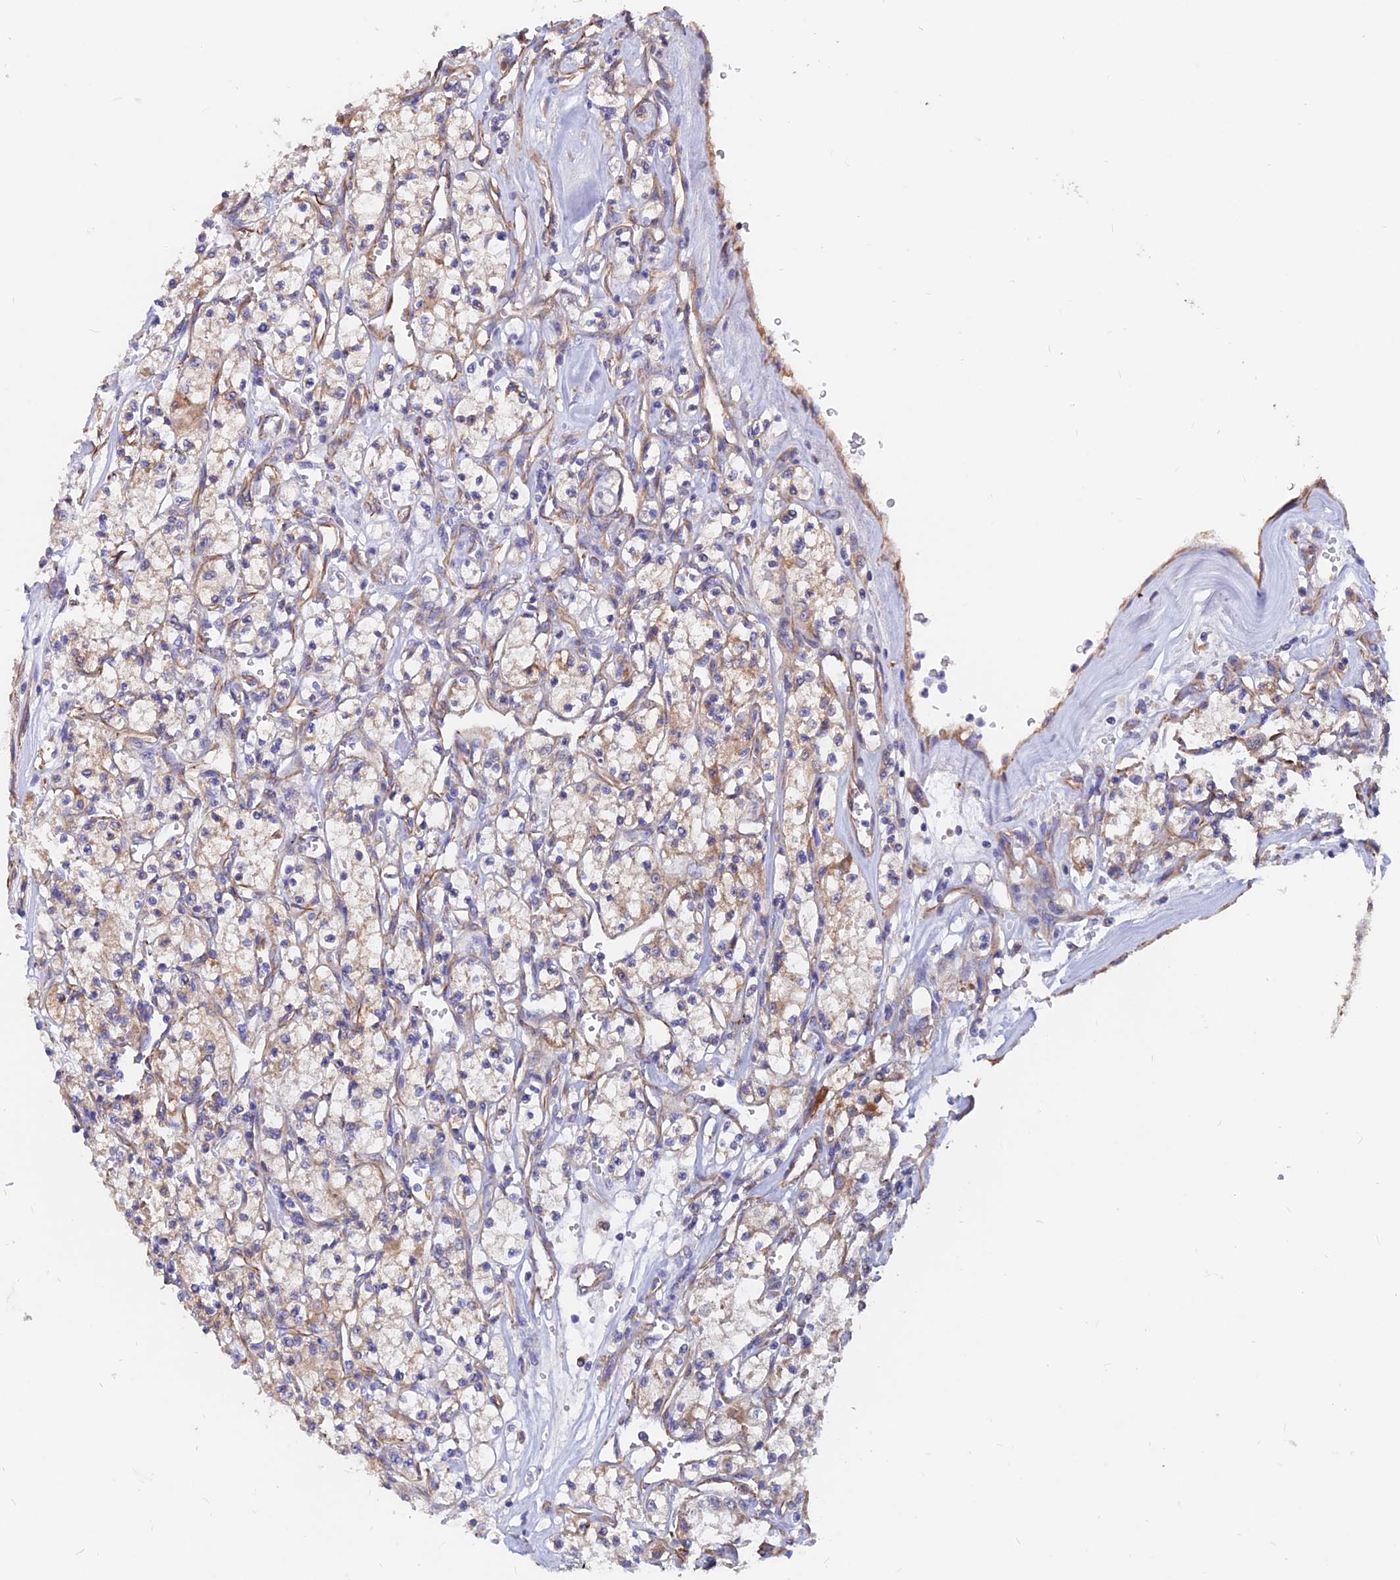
{"staining": {"intensity": "moderate", "quantity": "25%-75%", "location": "cytoplasmic/membranous"}, "tissue": "renal cancer", "cell_type": "Tumor cells", "image_type": "cancer", "snomed": [{"axis": "morphology", "description": "Adenocarcinoma, NOS"}, {"axis": "topography", "description": "Kidney"}], "caption": "Renal cancer tissue displays moderate cytoplasmic/membranous expression in about 25%-75% of tumor cells, visualized by immunohistochemistry.", "gene": "CDK18", "patient": {"sex": "female", "age": 59}}